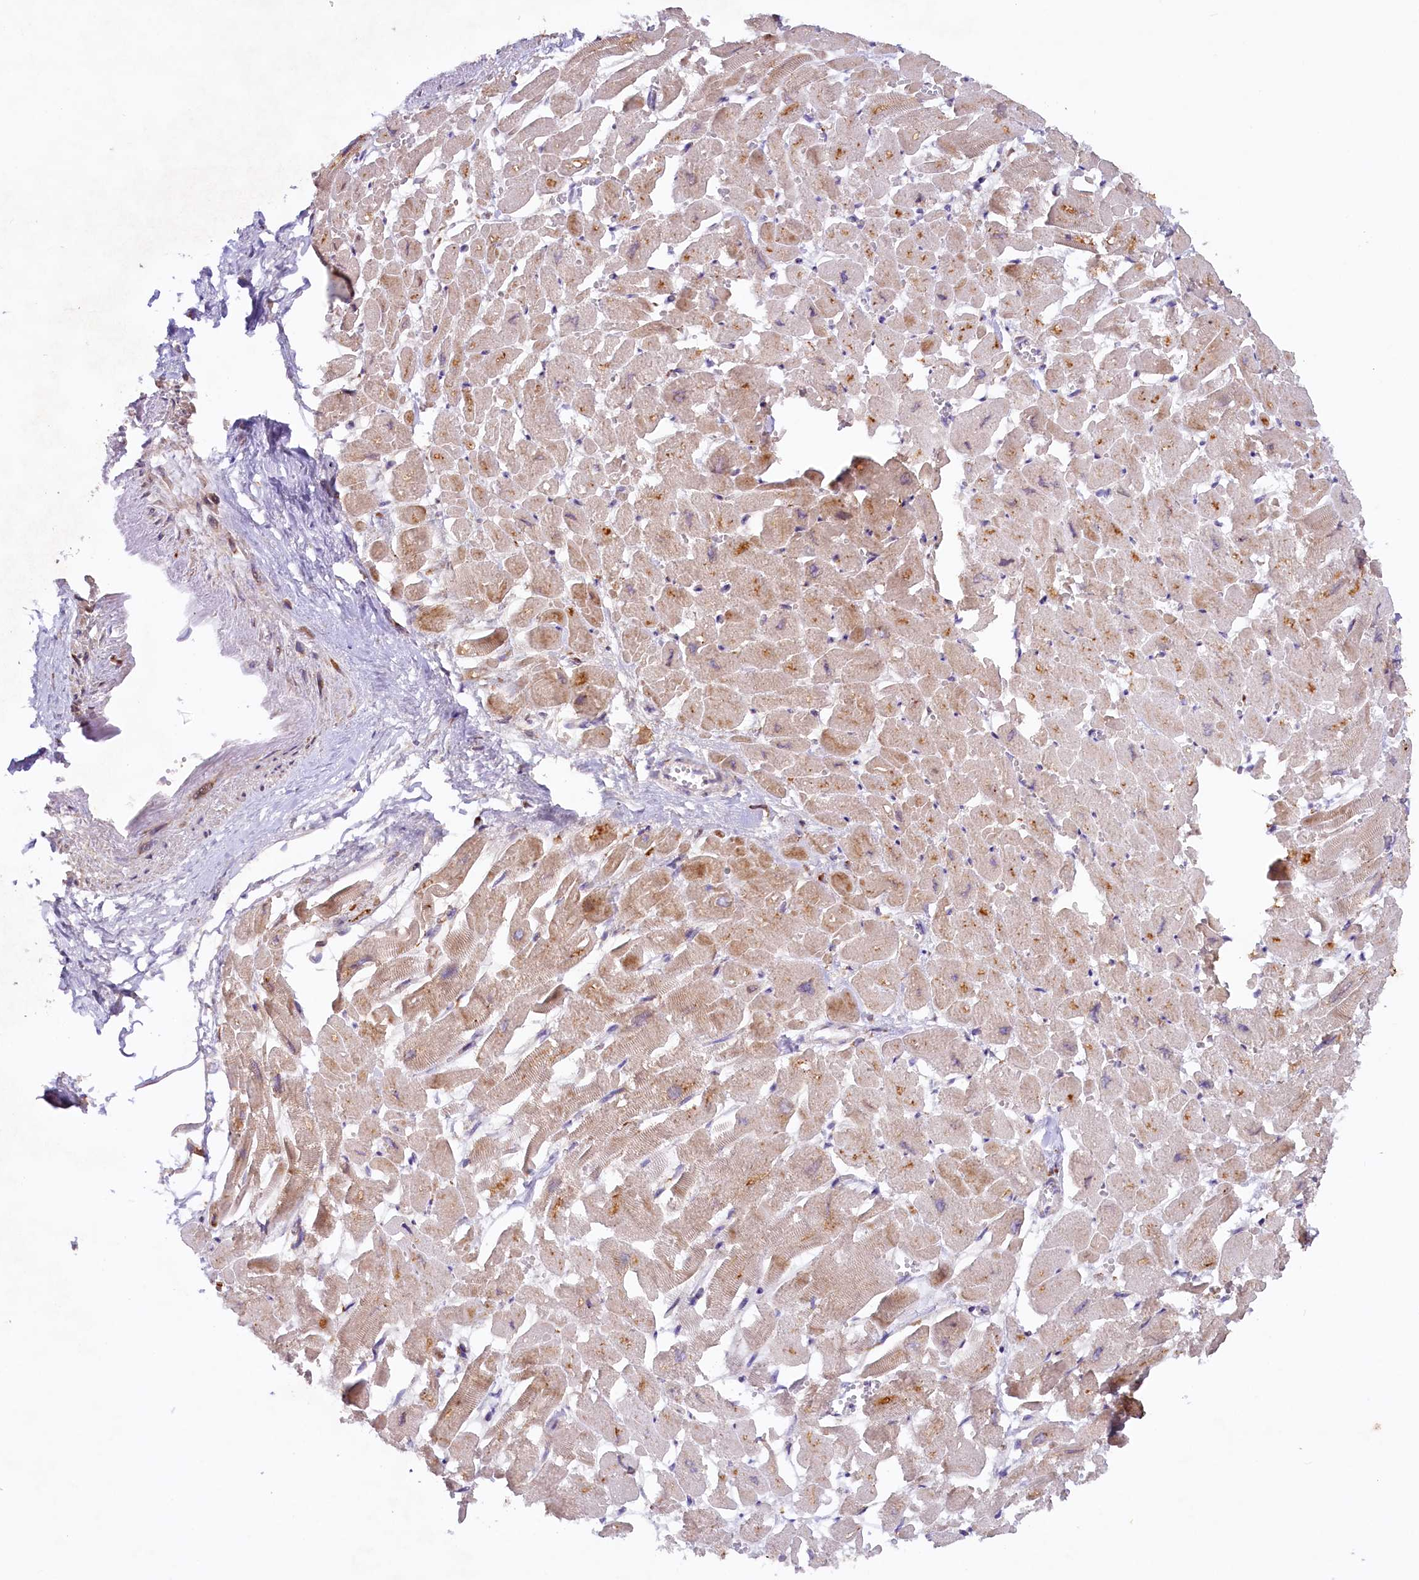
{"staining": {"intensity": "moderate", "quantity": "25%-75%", "location": "cytoplasmic/membranous"}, "tissue": "heart muscle", "cell_type": "Cardiomyocytes", "image_type": "normal", "snomed": [{"axis": "morphology", "description": "Normal tissue, NOS"}, {"axis": "topography", "description": "Heart"}], "caption": "Unremarkable heart muscle displays moderate cytoplasmic/membranous positivity in approximately 25%-75% of cardiomyocytes, visualized by immunohistochemistry. (DAB = brown stain, brightfield microscopy at high magnification).", "gene": "SSC5D", "patient": {"sex": "male", "age": 54}}